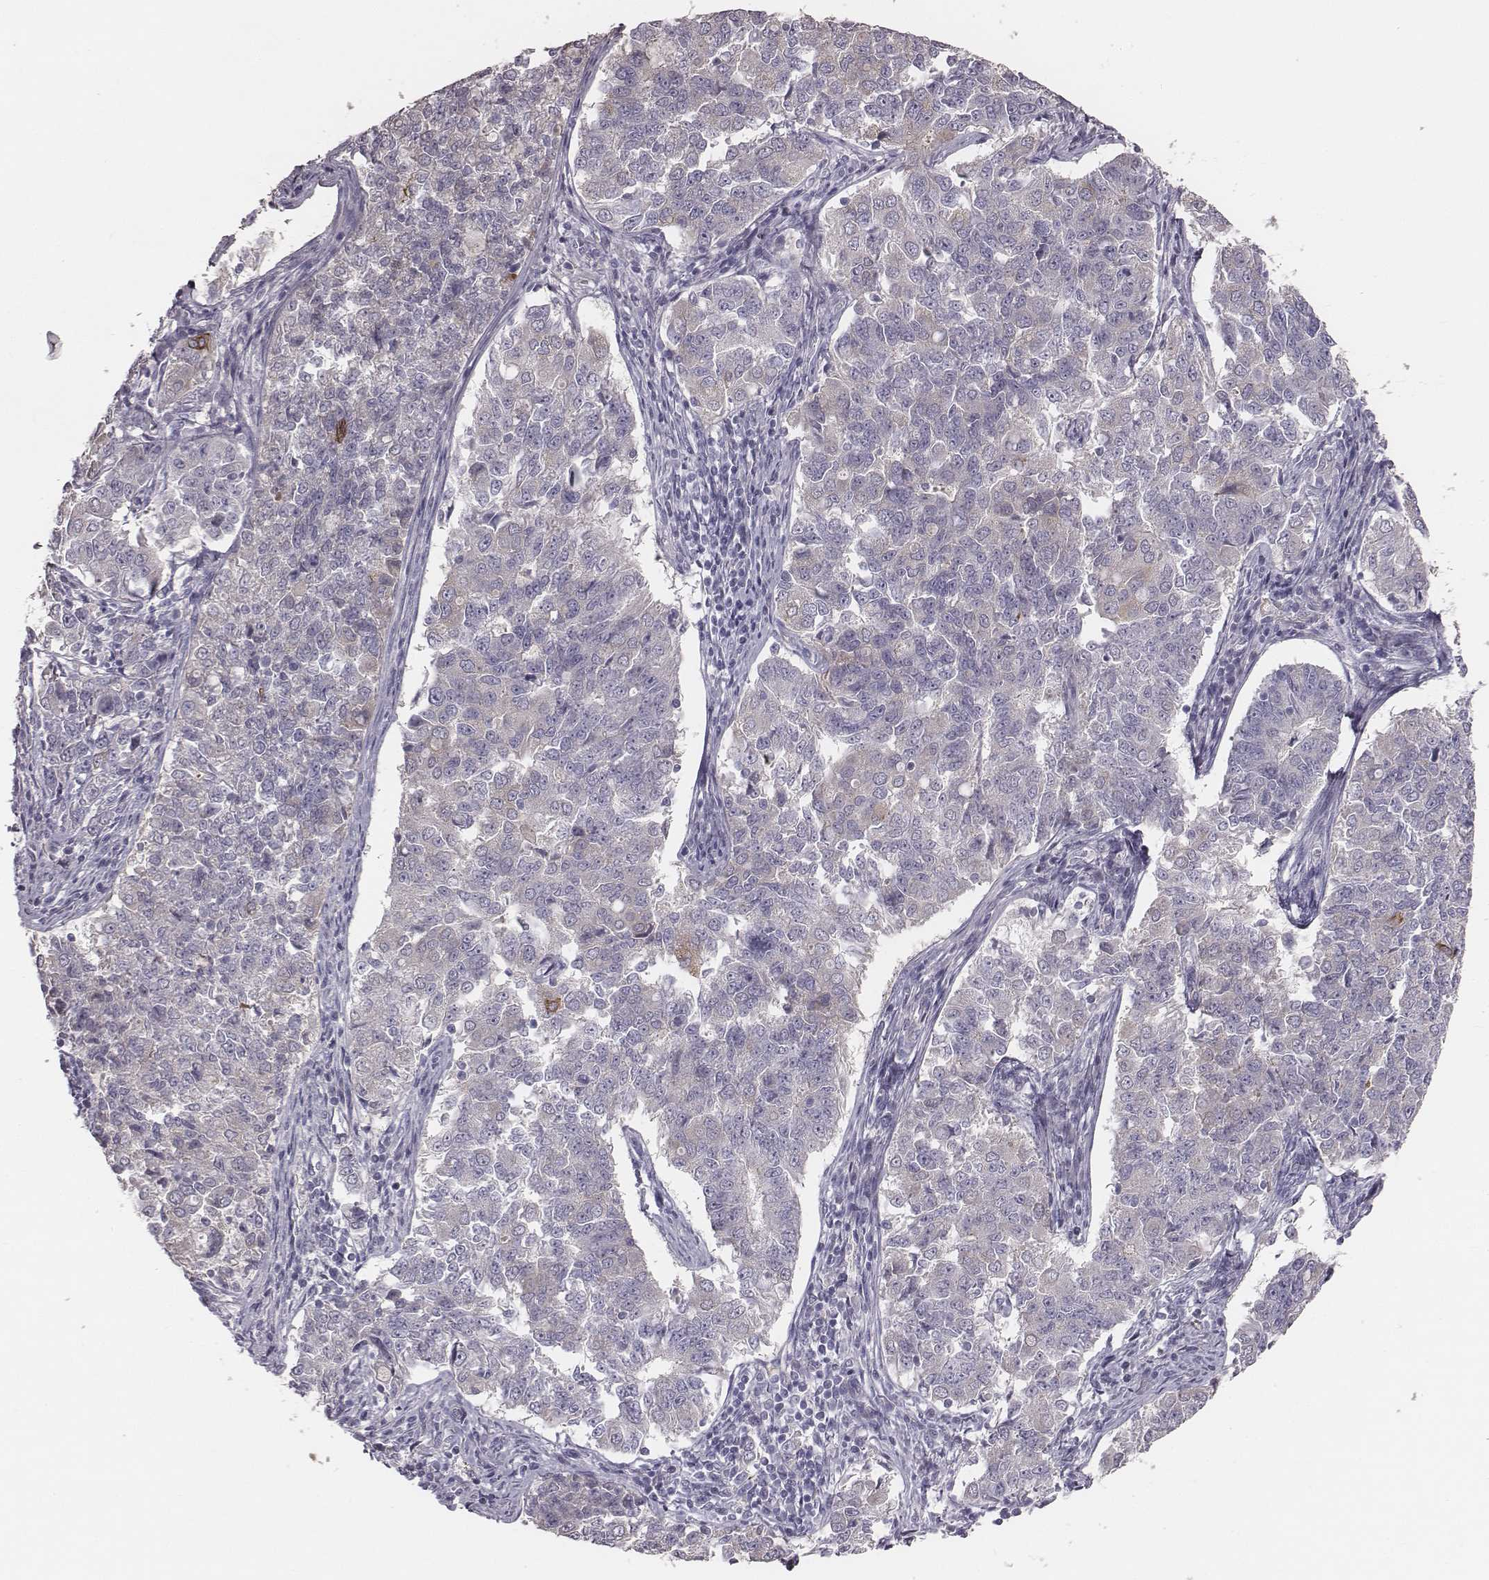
{"staining": {"intensity": "negative", "quantity": "none", "location": "none"}, "tissue": "endometrial cancer", "cell_type": "Tumor cells", "image_type": "cancer", "snomed": [{"axis": "morphology", "description": "Adenocarcinoma, NOS"}, {"axis": "topography", "description": "Endometrium"}], "caption": "IHC of human endometrial cancer (adenocarcinoma) shows no staining in tumor cells. (Stains: DAB immunohistochemistry with hematoxylin counter stain, Microscopy: brightfield microscopy at high magnification).", "gene": "PRKCZ", "patient": {"sex": "female", "age": 43}}